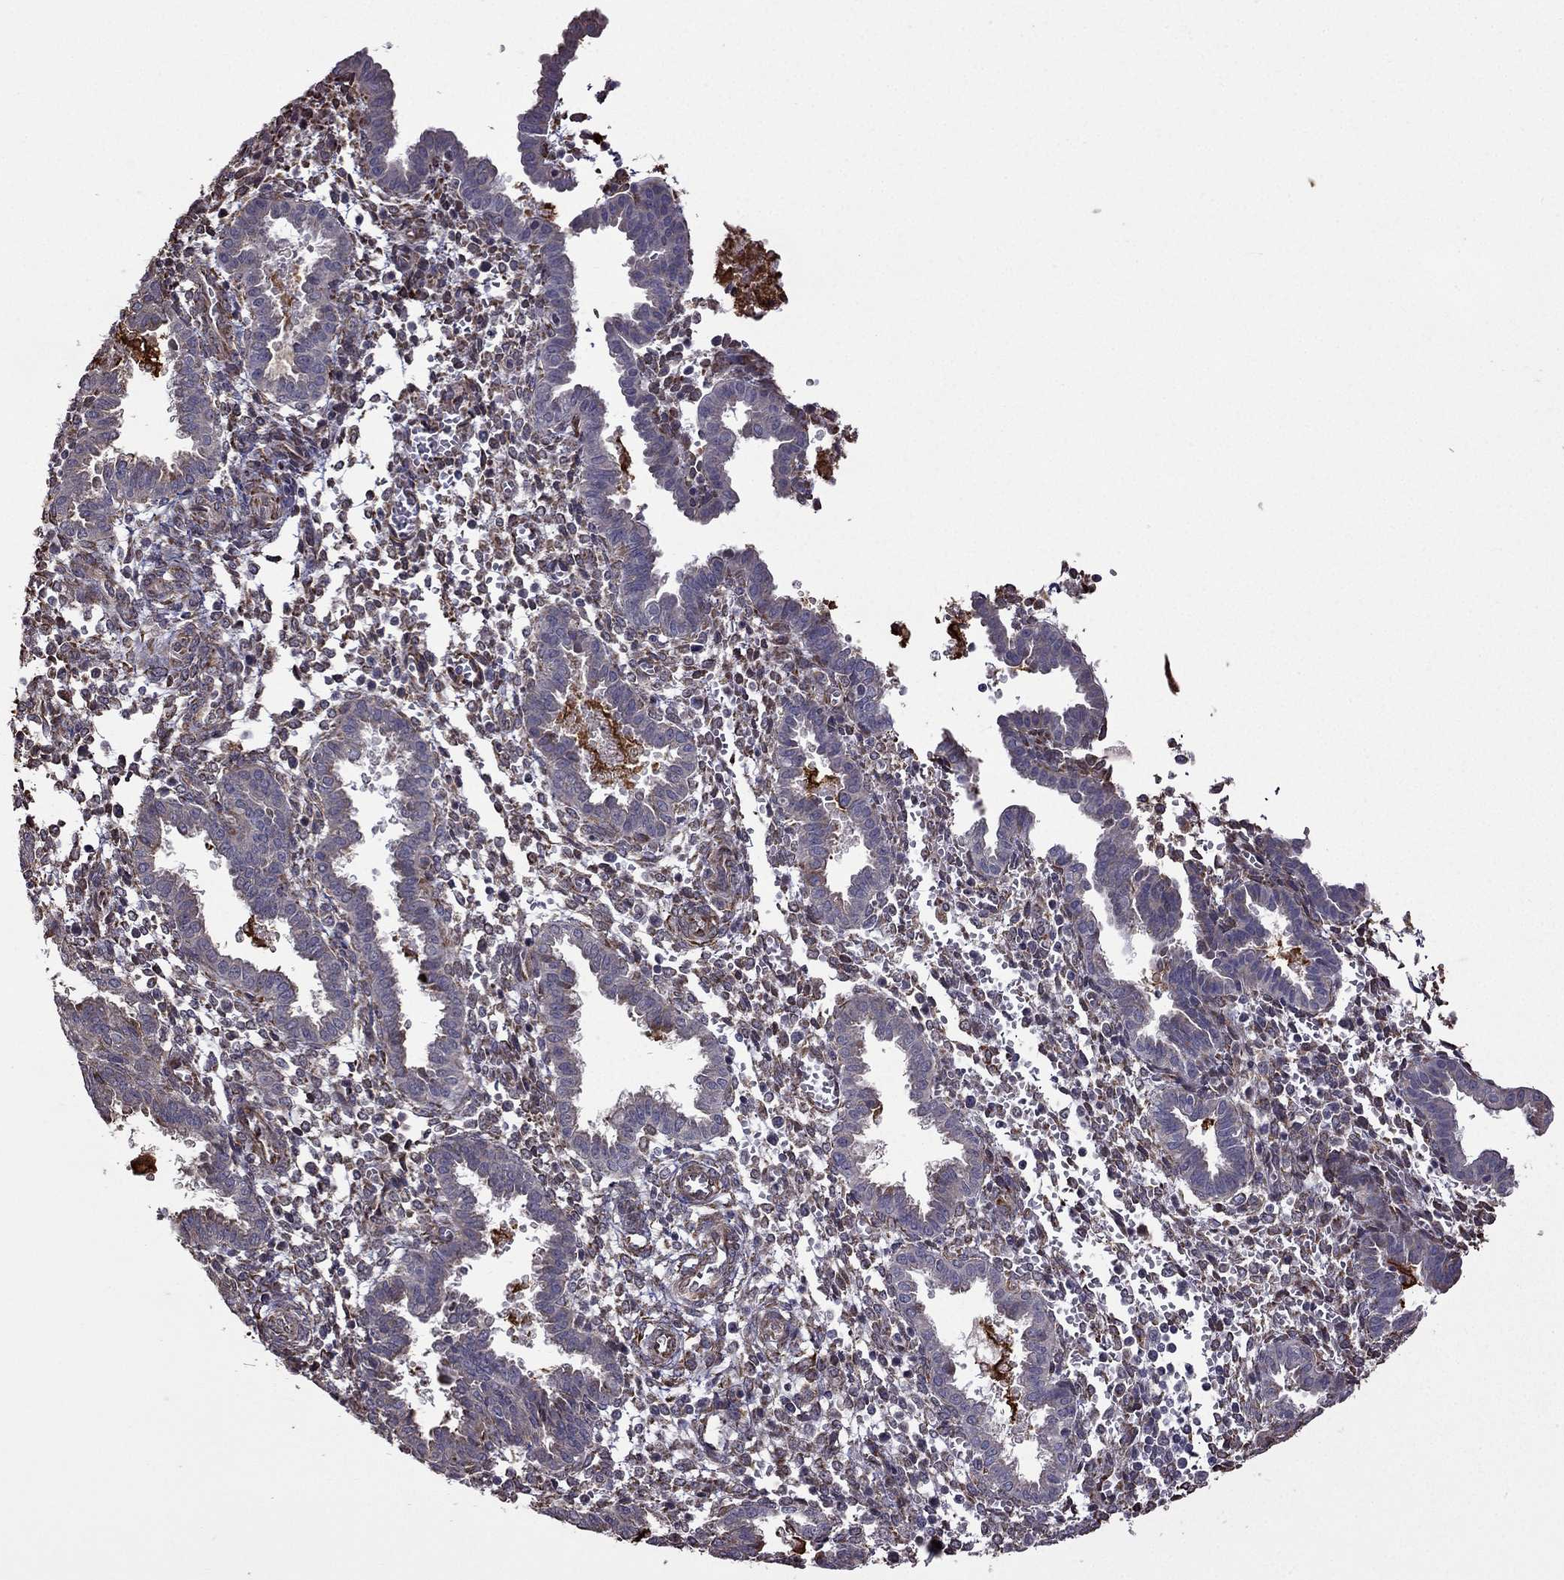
{"staining": {"intensity": "moderate", "quantity": "<25%", "location": "cytoplasmic/membranous"}, "tissue": "endometrium", "cell_type": "Cells in endometrial stroma", "image_type": "normal", "snomed": [{"axis": "morphology", "description": "Normal tissue, NOS"}, {"axis": "topography", "description": "Endometrium"}], "caption": "IHC (DAB) staining of normal human endometrium displays moderate cytoplasmic/membranous protein positivity in approximately <25% of cells in endometrial stroma.", "gene": "IKBIP", "patient": {"sex": "female", "age": 37}}